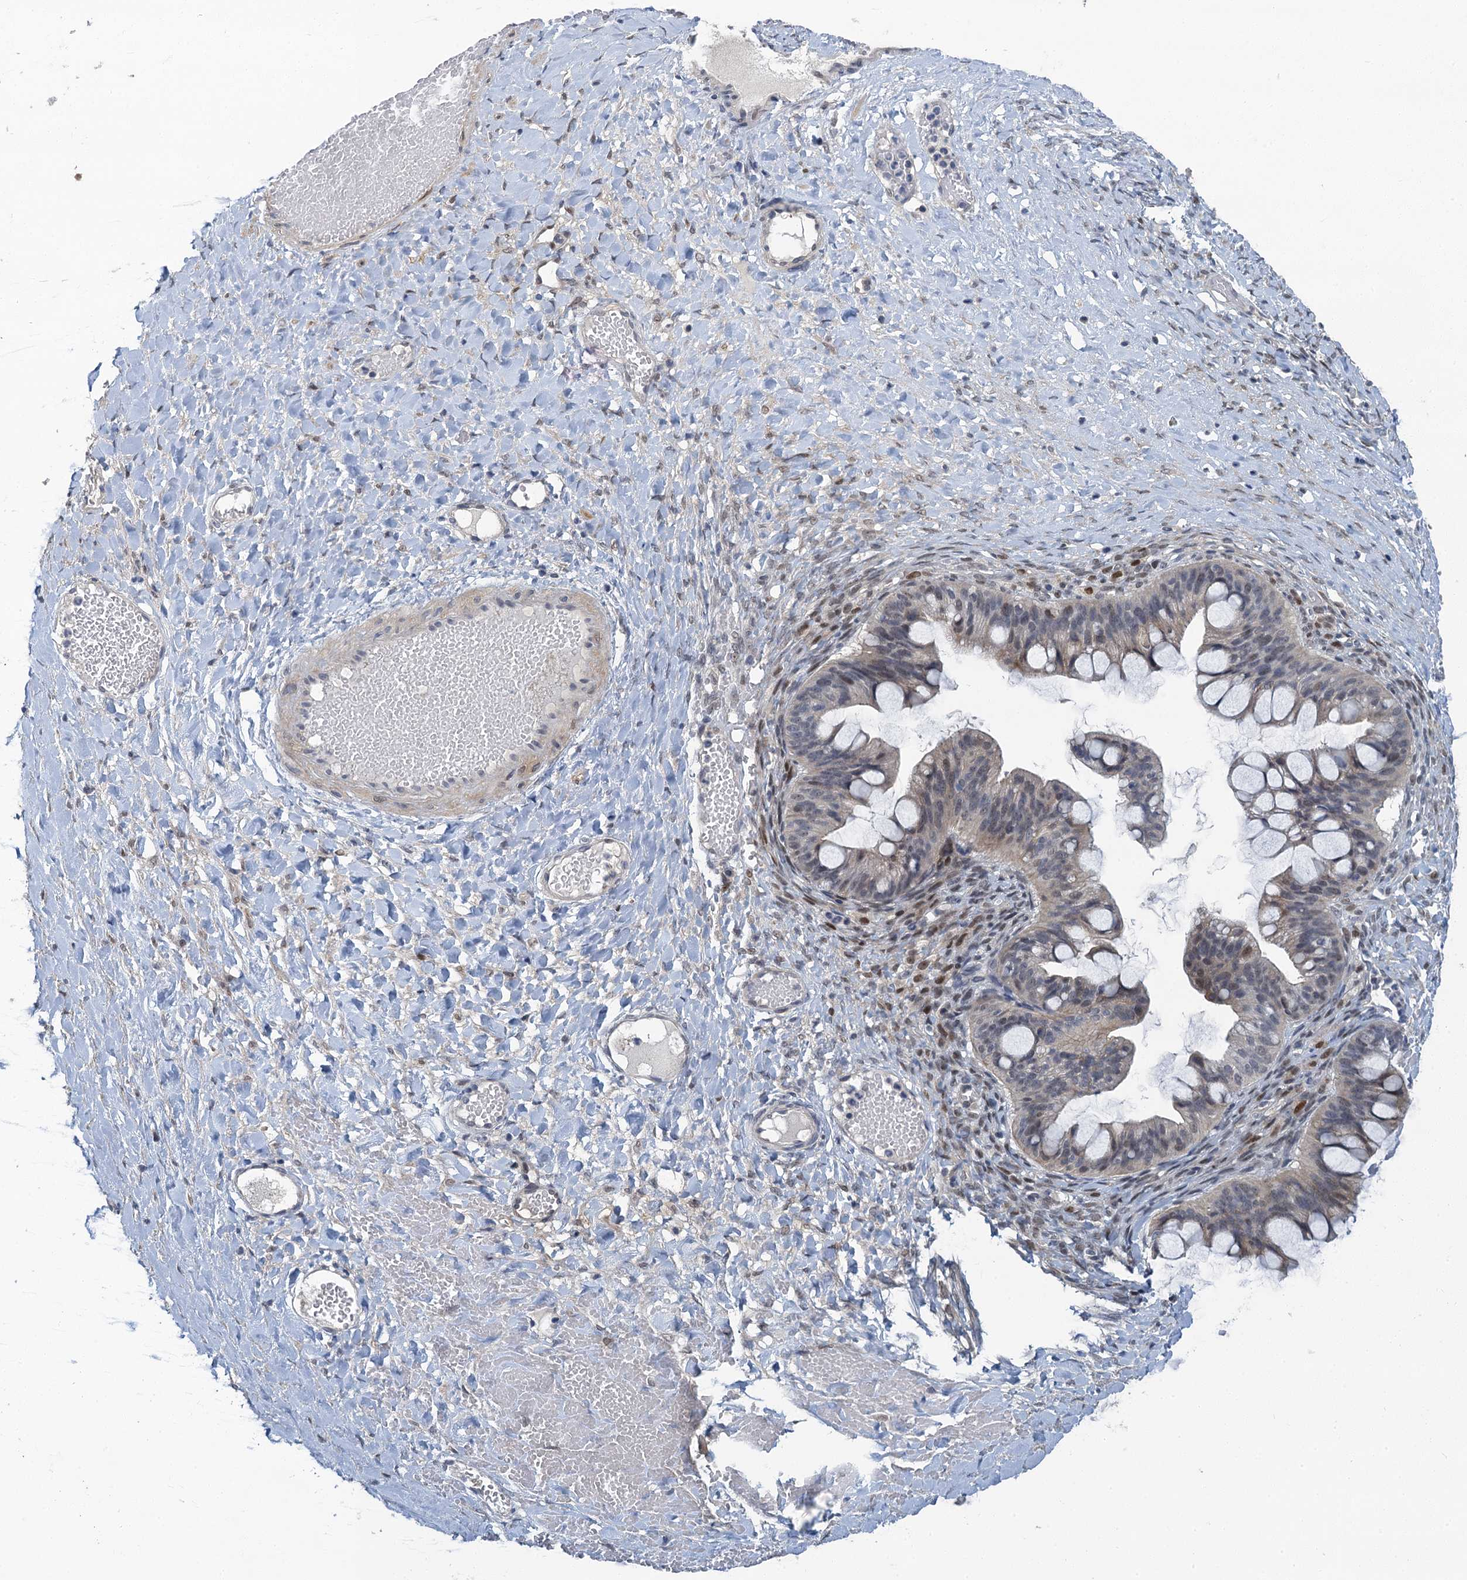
{"staining": {"intensity": "negative", "quantity": "none", "location": "none"}, "tissue": "ovarian cancer", "cell_type": "Tumor cells", "image_type": "cancer", "snomed": [{"axis": "morphology", "description": "Cystadenocarcinoma, mucinous, NOS"}, {"axis": "topography", "description": "Ovary"}], "caption": "There is no significant expression in tumor cells of mucinous cystadenocarcinoma (ovarian).", "gene": "MRFAP1", "patient": {"sex": "female", "age": 73}}